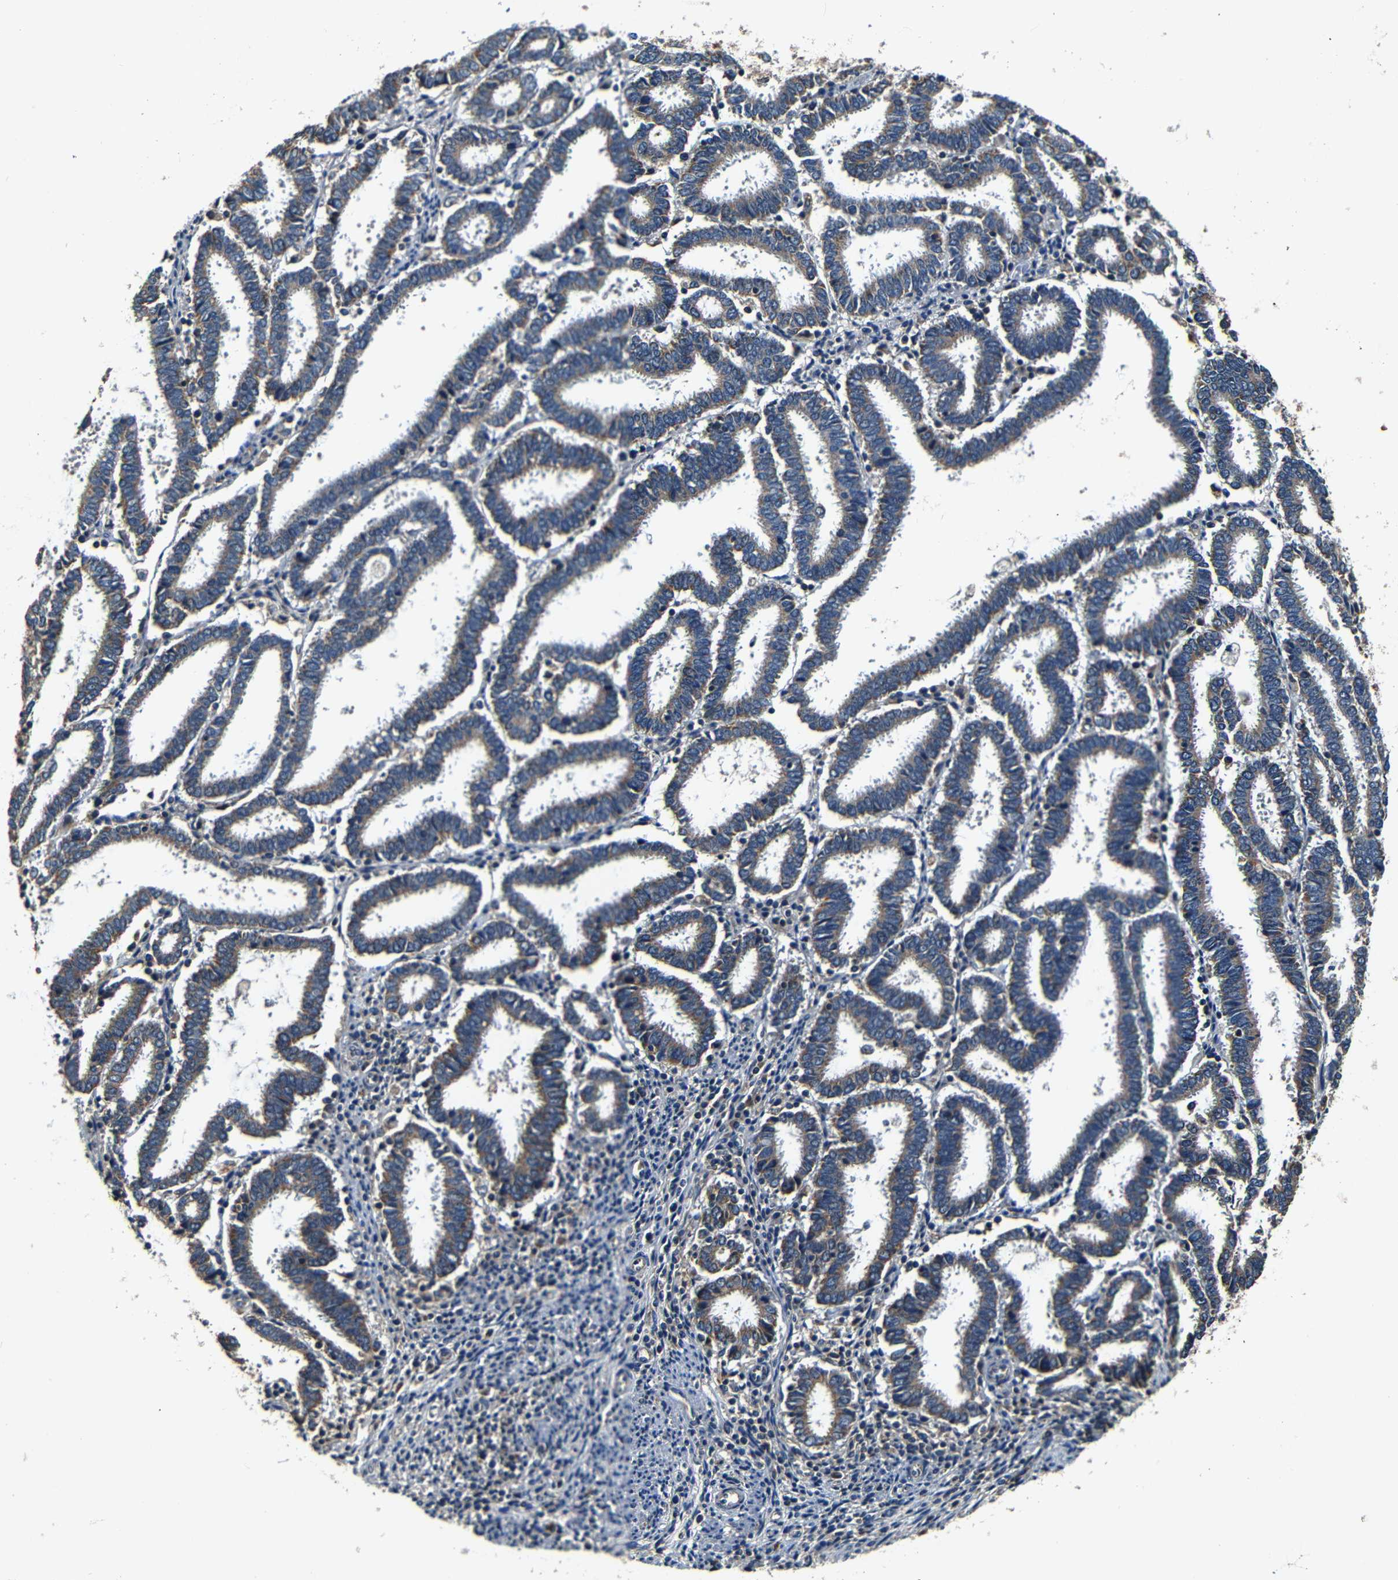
{"staining": {"intensity": "moderate", "quantity": ">75%", "location": "cytoplasmic/membranous"}, "tissue": "endometrial cancer", "cell_type": "Tumor cells", "image_type": "cancer", "snomed": [{"axis": "morphology", "description": "Adenocarcinoma, NOS"}, {"axis": "topography", "description": "Uterus"}], "caption": "Immunohistochemistry staining of adenocarcinoma (endometrial), which reveals medium levels of moderate cytoplasmic/membranous staining in about >75% of tumor cells indicating moderate cytoplasmic/membranous protein staining. The staining was performed using DAB (brown) for protein detection and nuclei were counterstained in hematoxylin (blue).", "gene": "MTX1", "patient": {"sex": "female", "age": 83}}